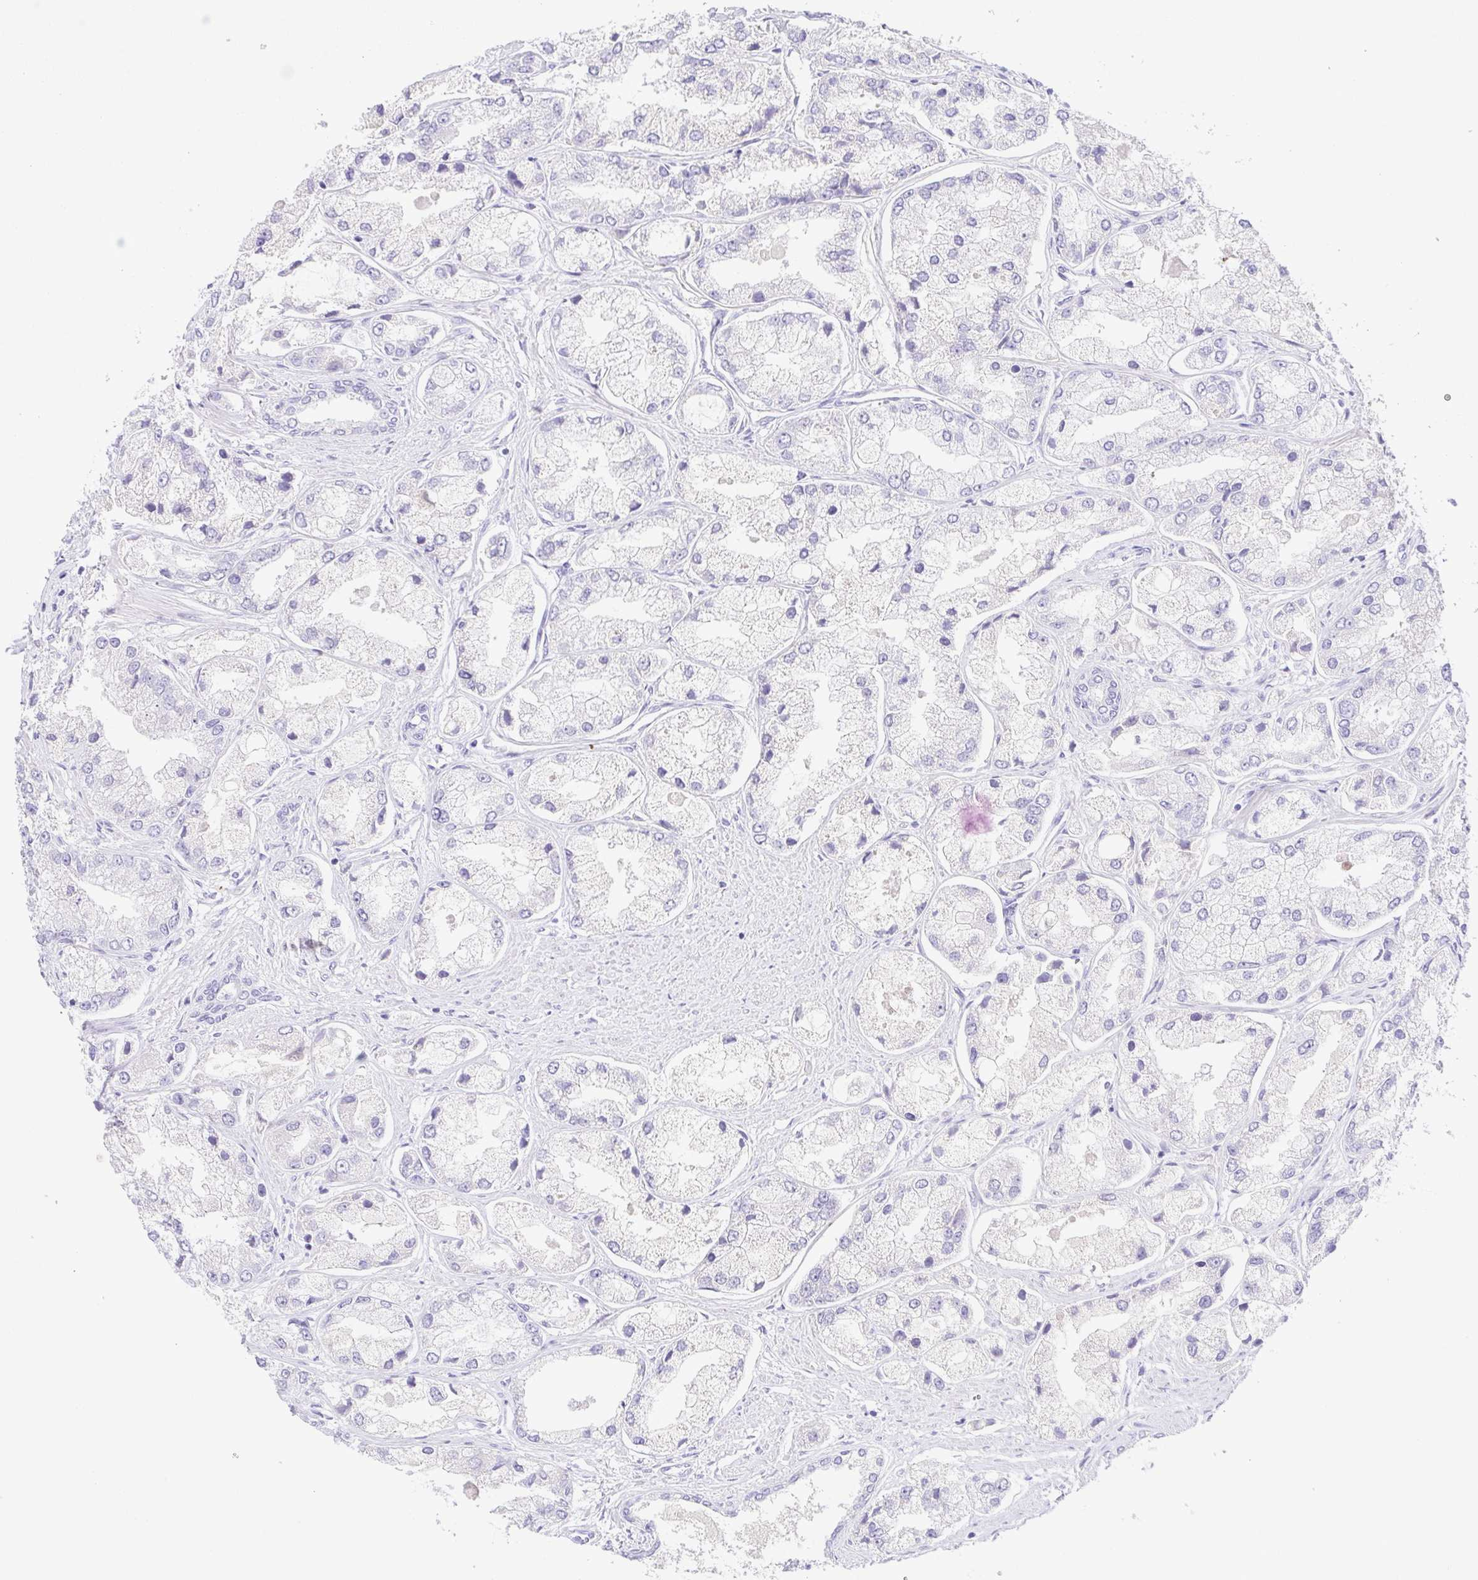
{"staining": {"intensity": "negative", "quantity": "none", "location": "none"}, "tissue": "prostate cancer", "cell_type": "Tumor cells", "image_type": "cancer", "snomed": [{"axis": "morphology", "description": "Adenocarcinoma, Low grade"}, {"axis": "topography", "description": "Prostate"}], "caption": "Tumor cells are negative for brown protein staining in prostate cancer (adenocarcinoma (low-grade)).", "gene": "A1BG", "patient": {"sex": "male", "age": 69}}